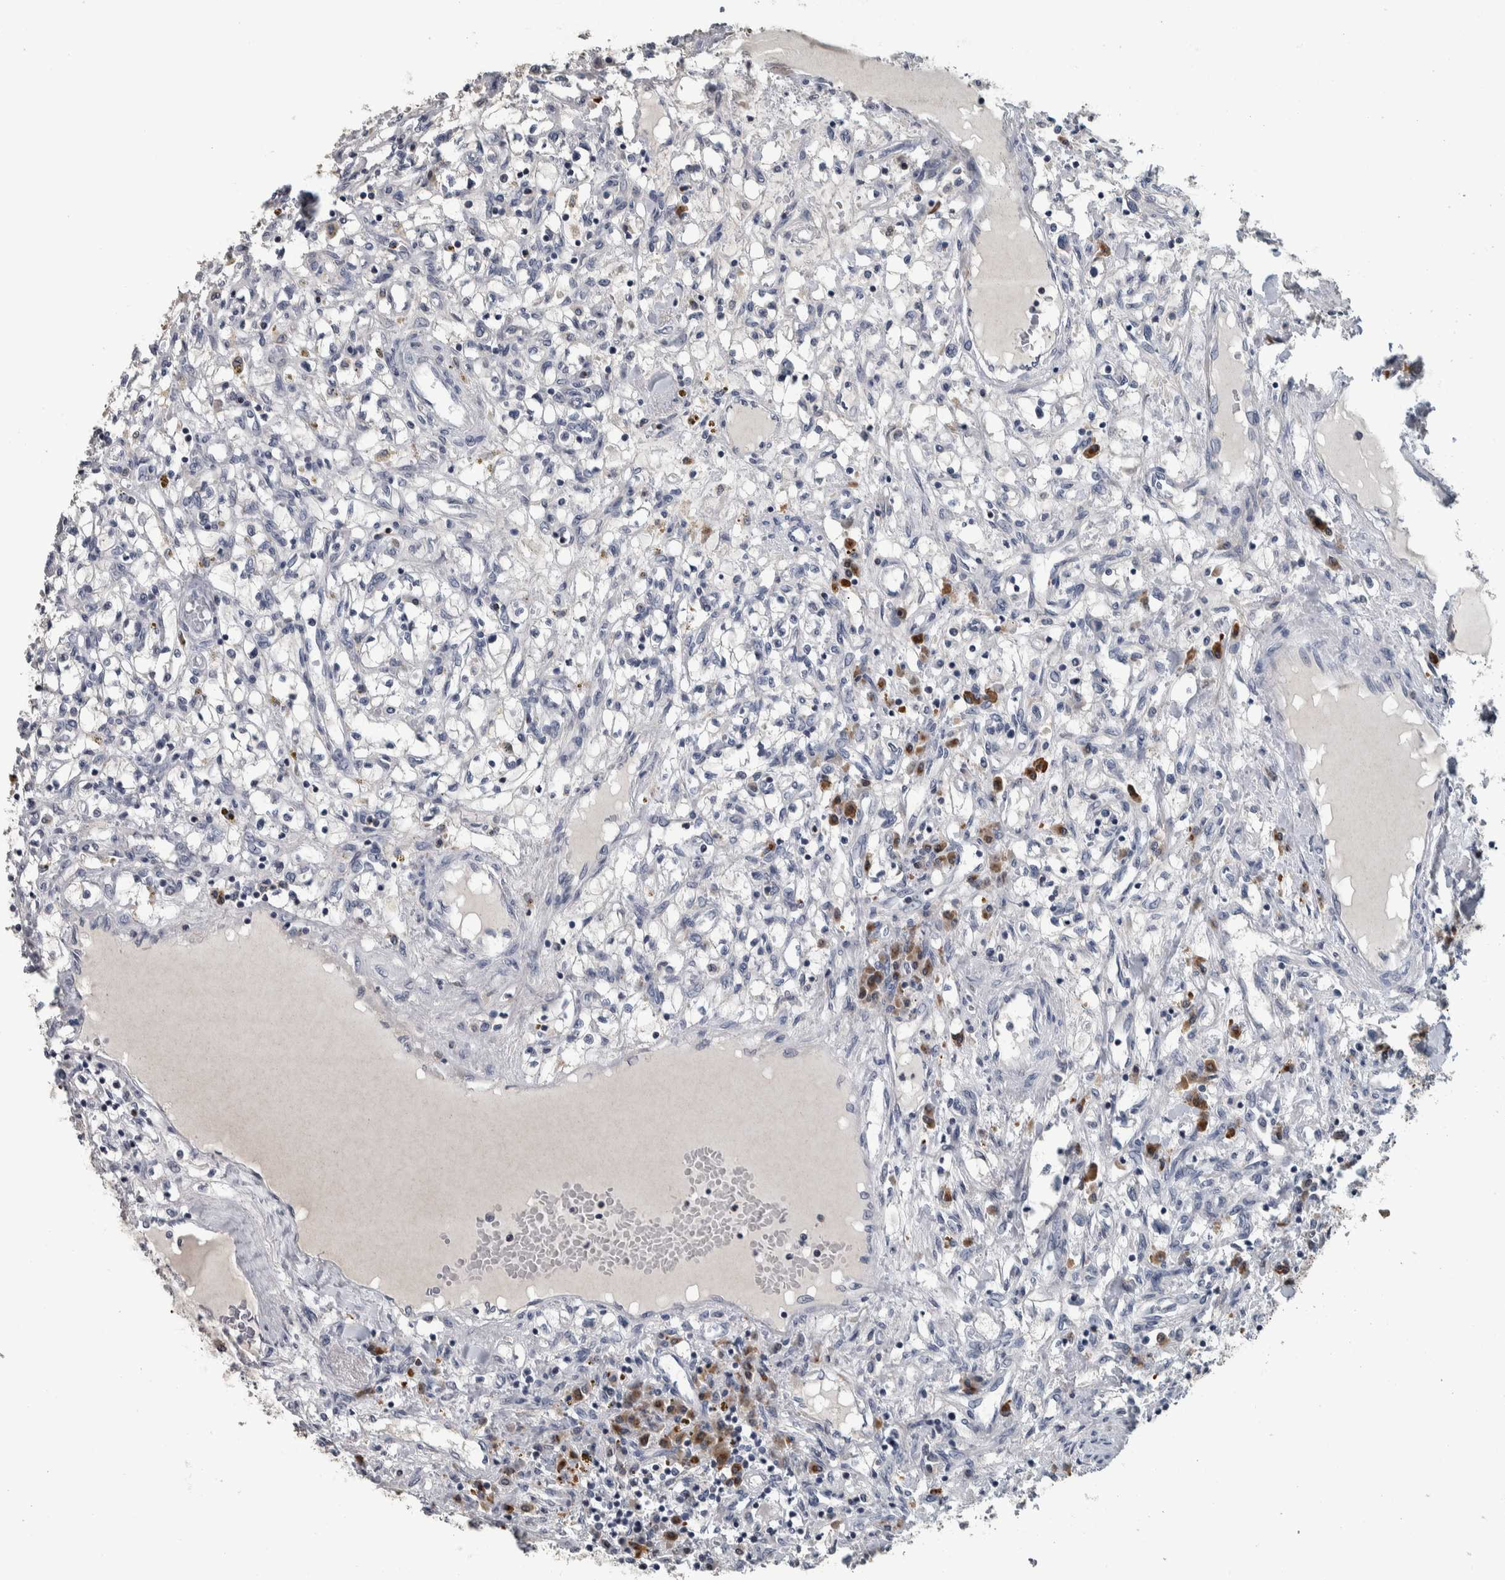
{"staining": {"intensity": "negative", "quantity": "none", "location": "none"}, "tissue": "renal cancer", "cell_type": "Tumor cells", "image_type": "cancer", "snomed": [{"axis": "morphology", "description": "Adenocarcinoma, NOS"}, {"axis": "topography", "description": "Kidney"}], "caption": "The immunohistochemistry histopathology image has no significant expression in tumor cells of renal cancer tissue.", "gene": "CAVIN4", "patient": {"sex": "male", "age": 68}}